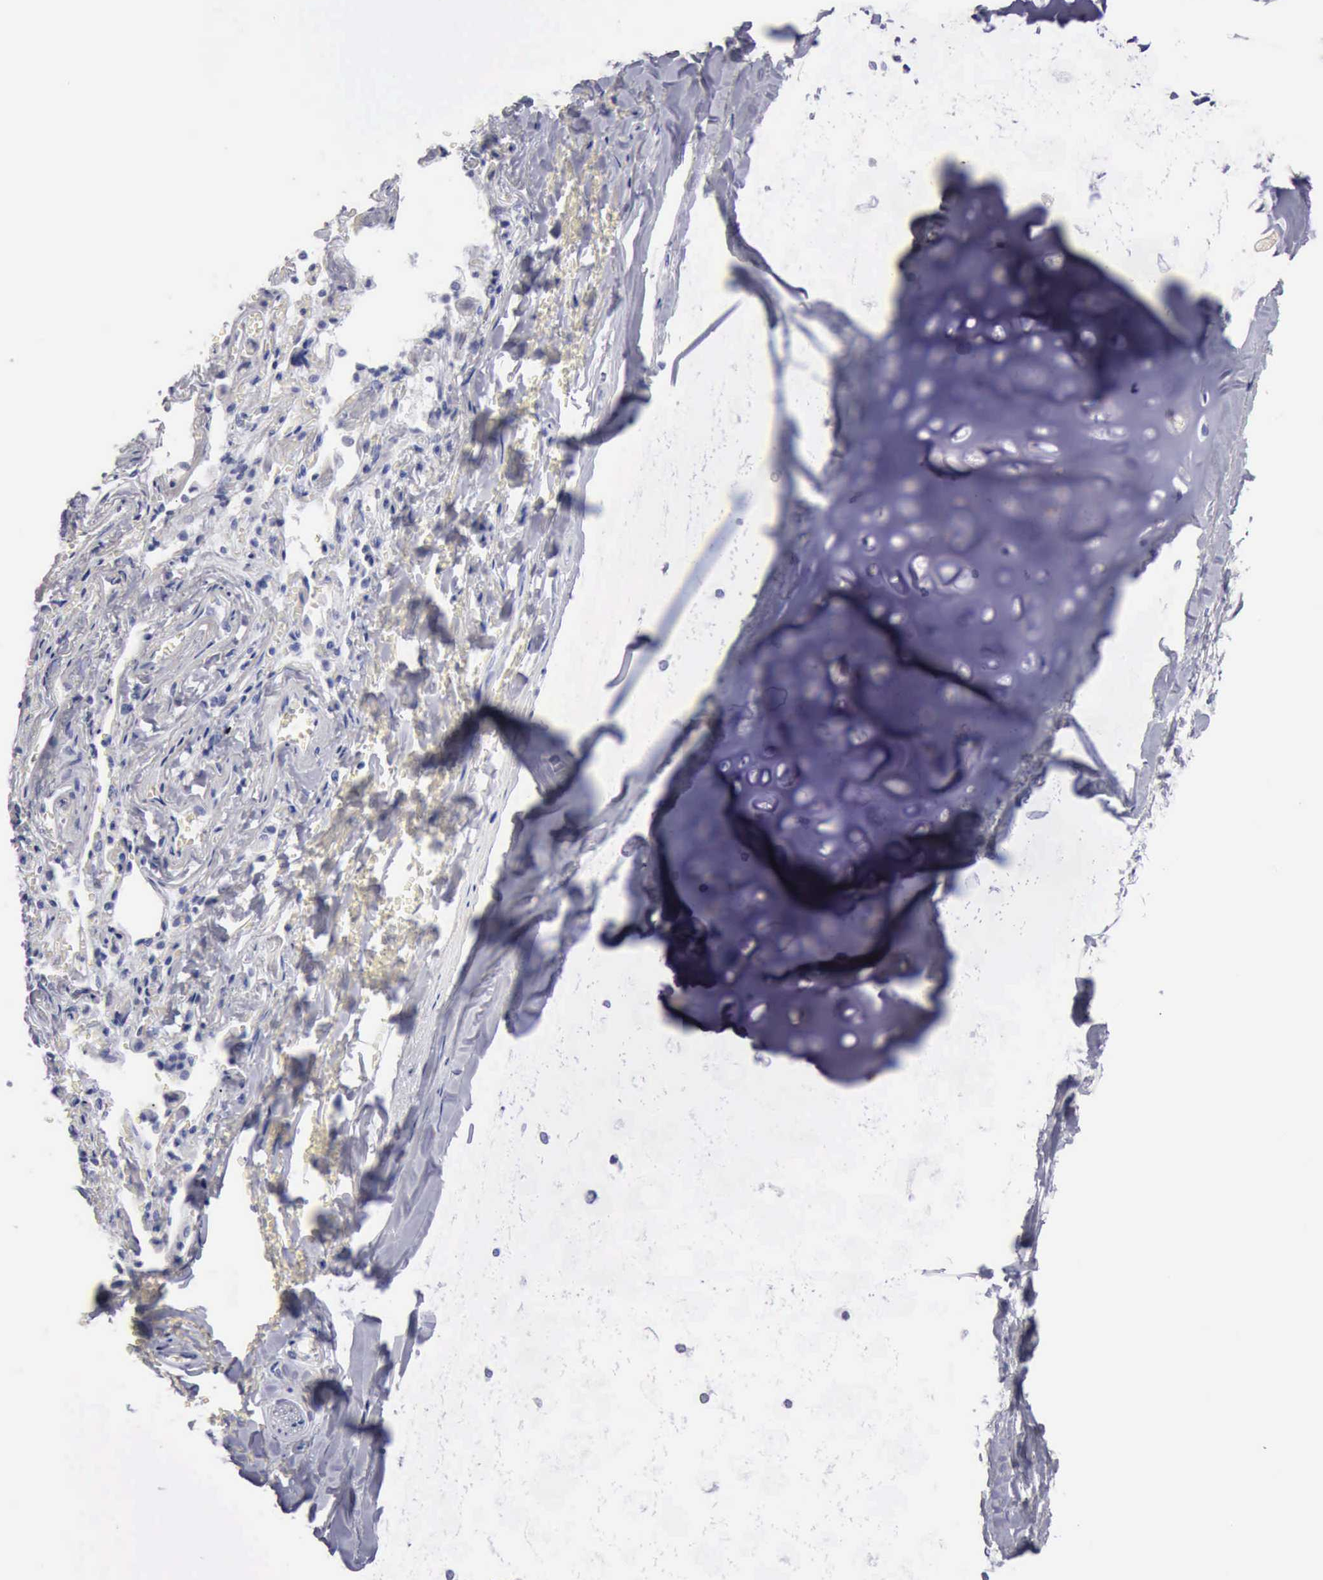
{"staining": {"intensity": "negative", "quantity": "none", "location": "none"}, "tissue": "adipose tissue", "cell_type": "Adipocytes", "image_type": "normal", "snomed": [{"axis": "morphology", "description": "Normal tissue, NOS"}, {"axis": "topography", "description": "Cartilage tissue"}, {"axis": "topography", "description": "Lung"}], "caption": "This is a image of immunohistochemistry (IHC) staining of normal adipose tissue, which shows no staining in adipocytes. (DAB (3,3'-diaminobenzidine) immunohistochemistry visualized using brightfield microscopy, high magnification).", "gene": "CYP19A1", "patient": {"sex": "male", "age": 65}}